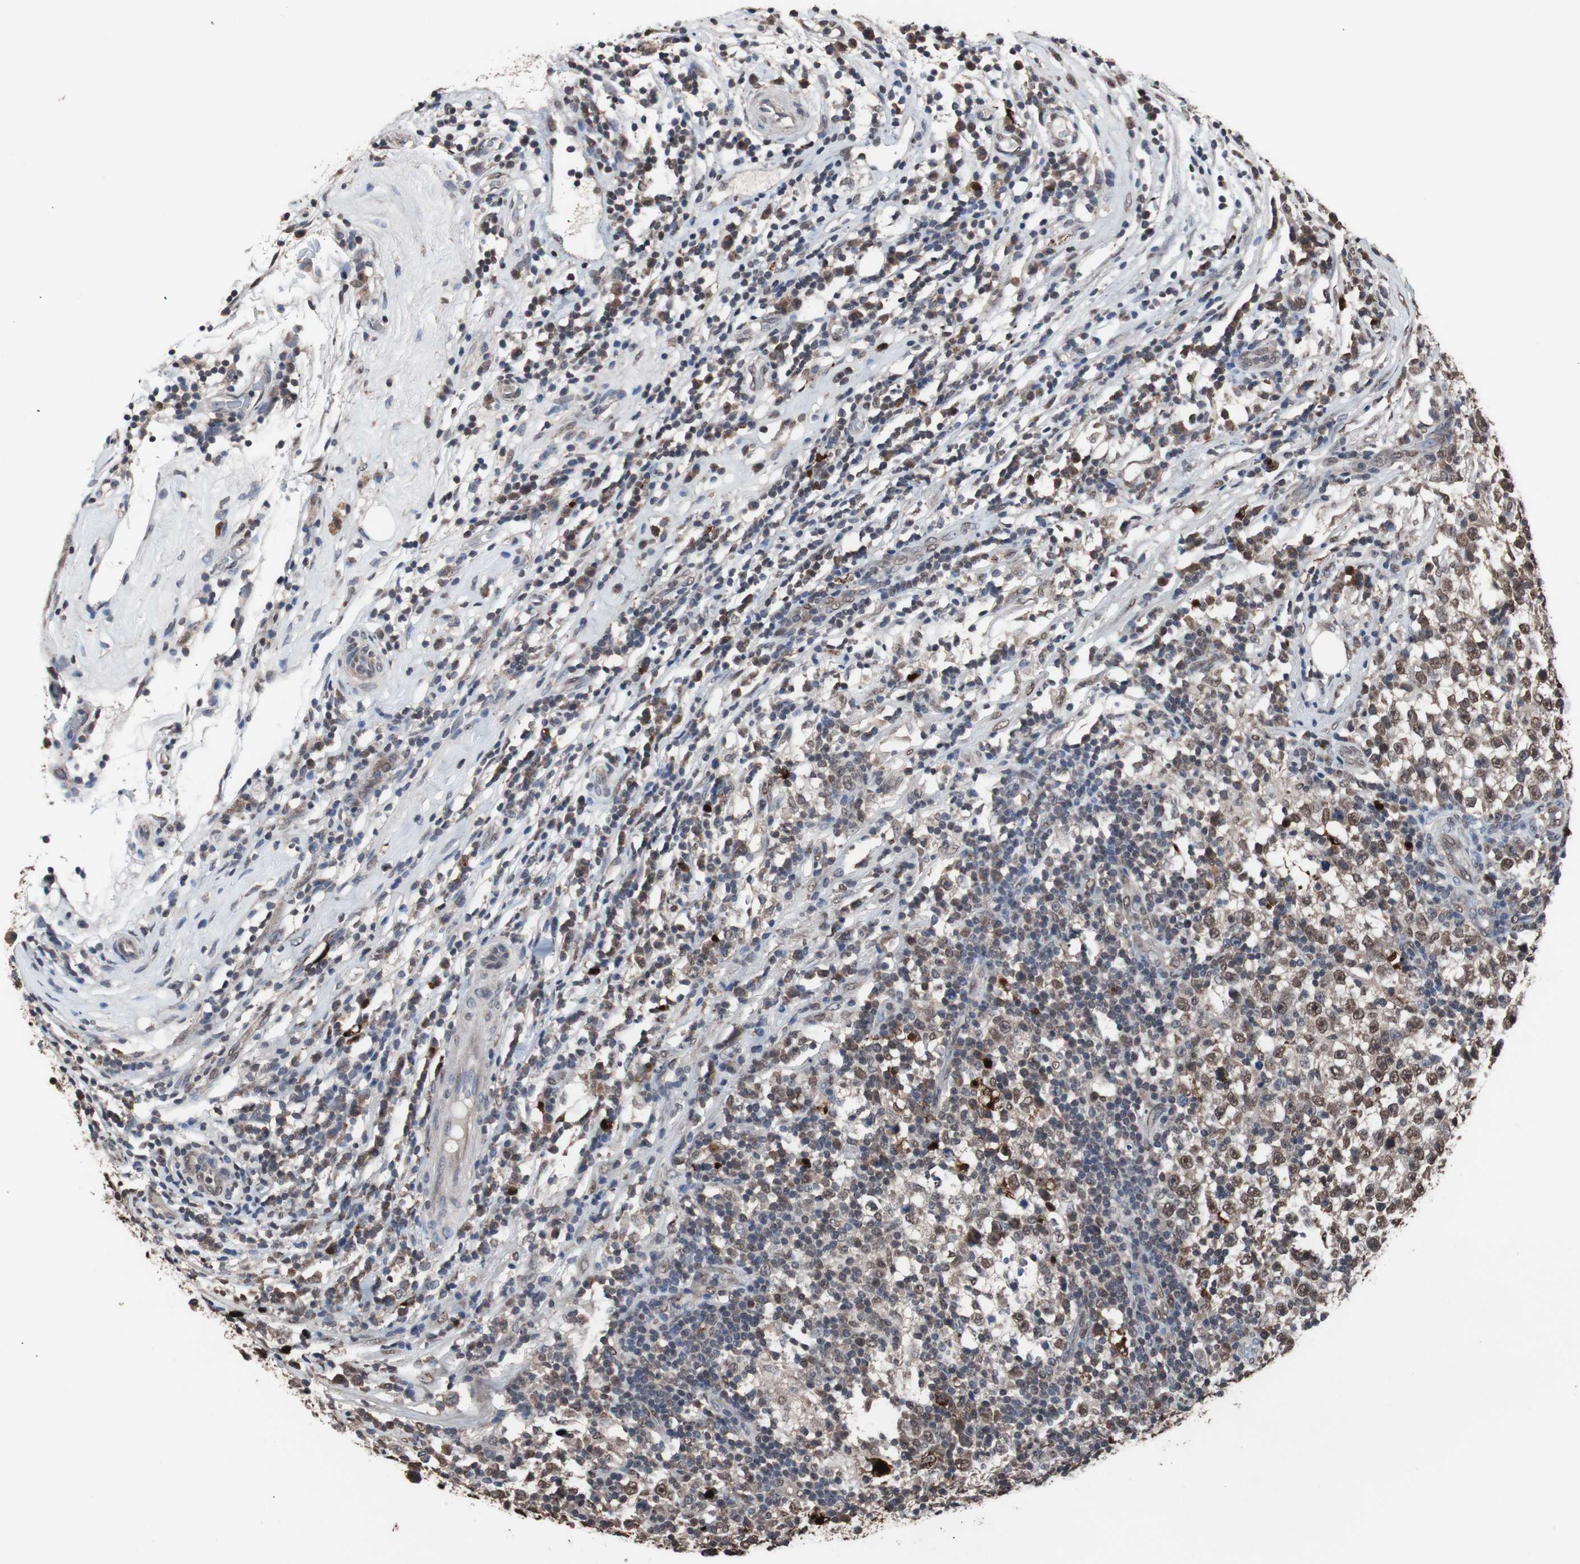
{"staining": {"intensity": "moderate", "quantity": ">75%", "location": "nuclear"}, "tissue": "testis cancer", "cell_type": "Tumor cells", "image_type": "cancer", "snomed": [{"axis": "morphology", "description": "Seminoma, NOS"}, {"axis": "topography", "description": "Testis"}], "caption": "Immunohistochemical staining of human seminoma (testis) demonstrates medium levels of moderate nuclear positivity in approximately >75% of tumor cells. (DAB (3,3'-diaminobenzidine) IHC with brightfield microscopy, high magnification).", "gene": "MED27", "patient": {"sex": "male", "age": 43}}